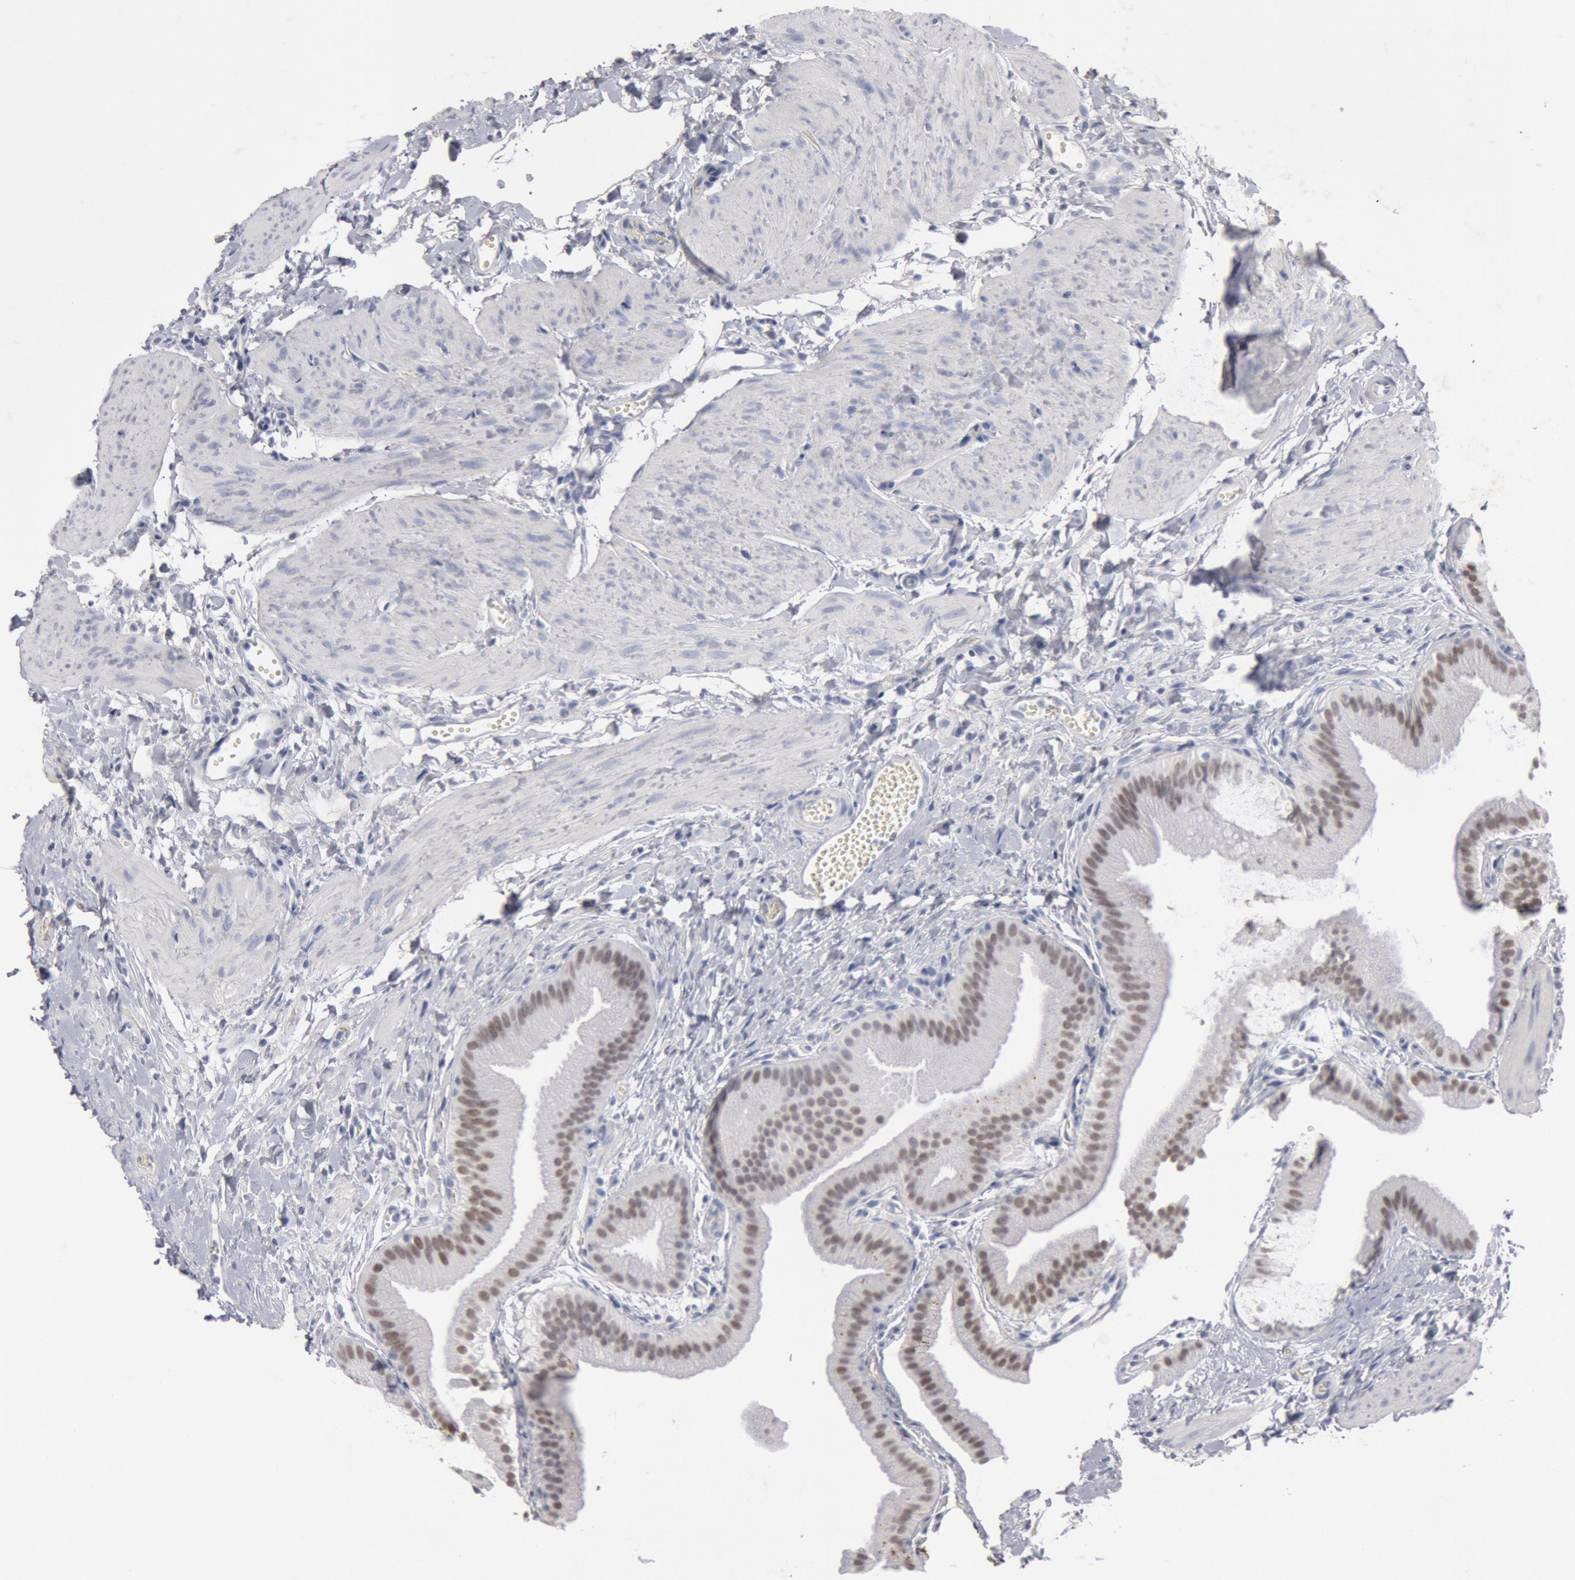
{"staining": {"intensity": "weak", "quantity": ">75%", "location": "nuclear"}, "tissue": "gallbladder", "cell_type": "Glandular cells", "image_type": "normal", "snomed": [{"axis": "morphology", "description": "Normal tissue, NOS"}, {"axis": "topography", "description": "Gallbladder"}], "caption": "Human gallbladder stained for a protein (brown) reveals weak nuclear positive expression in about >75% of glandular cells.", "gene": "FOXA2", "patient": {"sex": "female", "age": 63}}